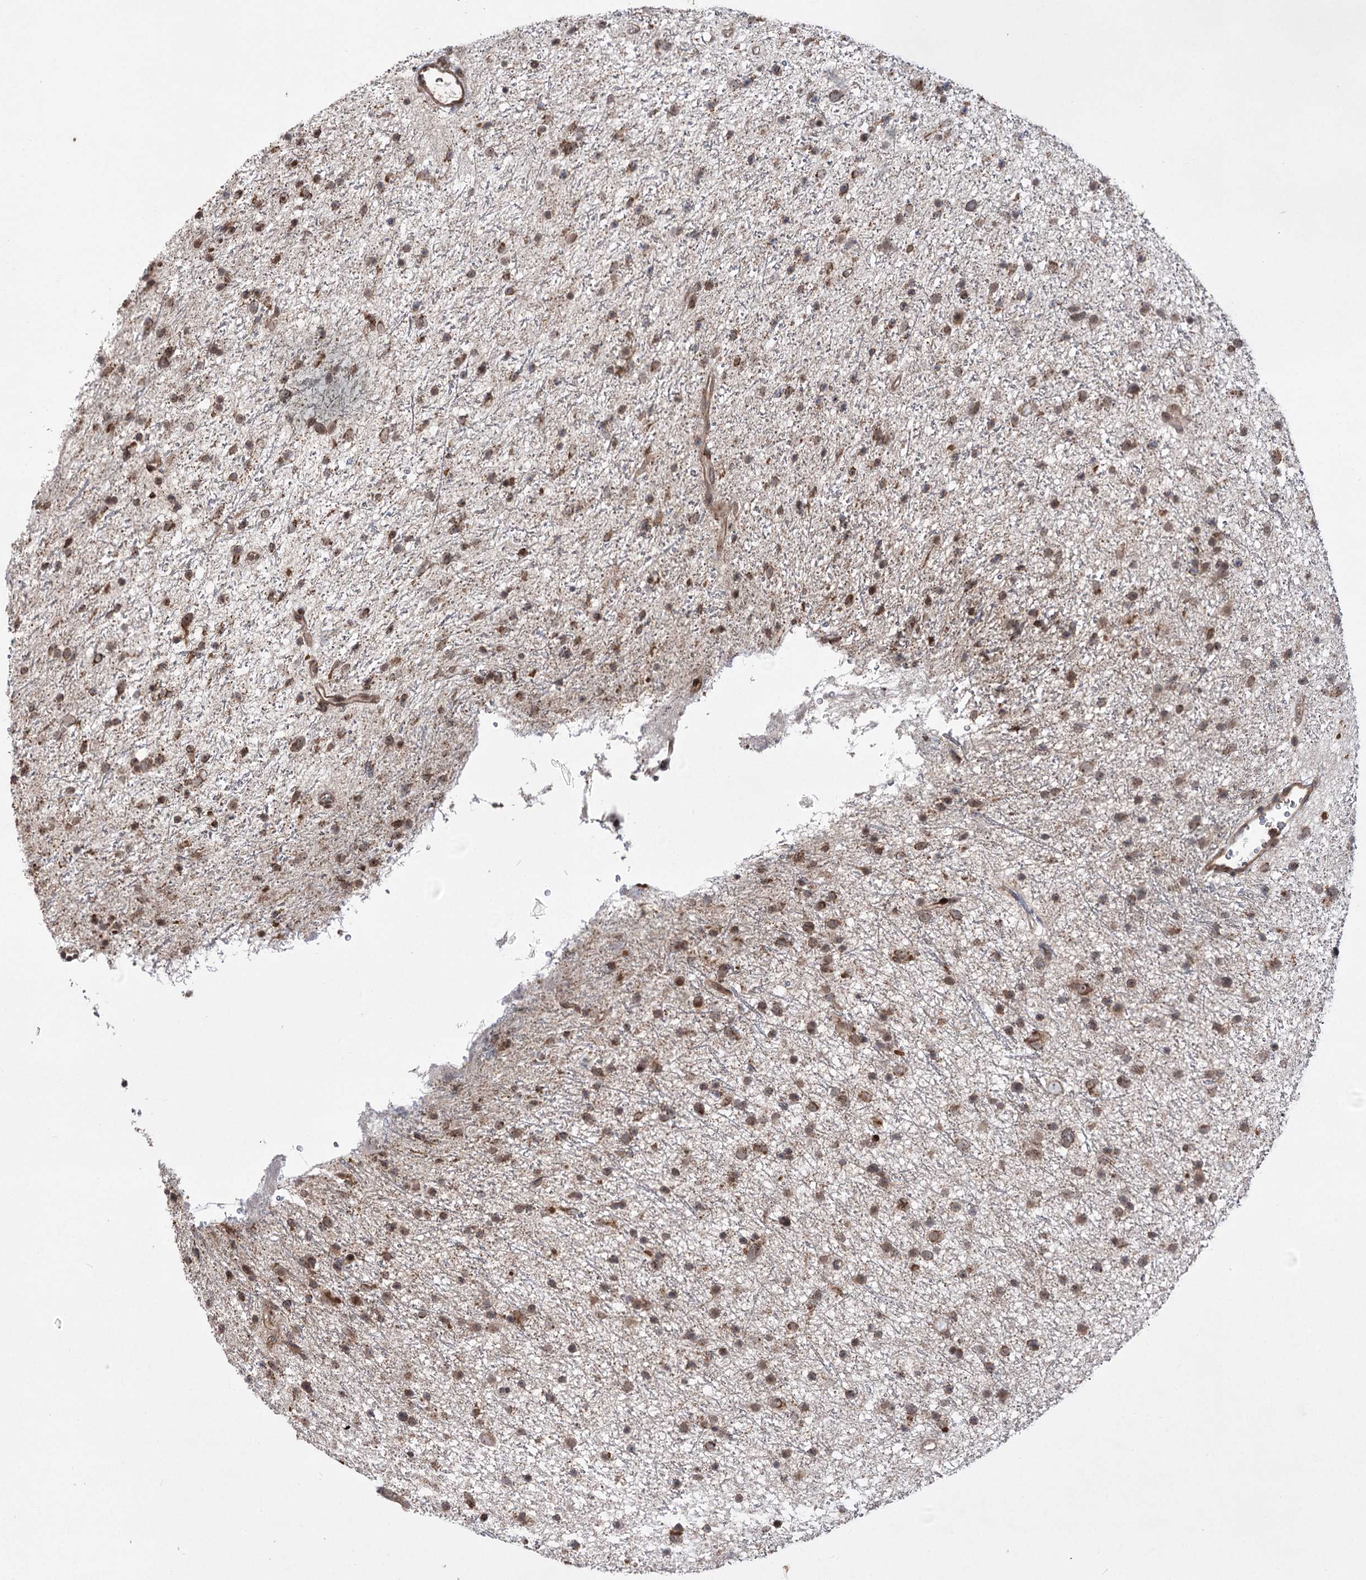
{"staining": {"intensity": "moderate", "quantity": "25%-75%", "location": "cytoplasmic/membranous,nuclear"}, "tissue": "glioma", "cell_type": "Tumor cells", "image_type": "cancer", "snomed": [{"axis": "morphology", "description": "Glioma, malignant, Low grade"}, {"axis": "topography", "description": "Cerebral cortex"}], "caption": "DAB immunohistochemical staining of malignant glioma (low-grade) exhibits moderate cytoplasmic/membranous and nuclear protein staining in about 25%-75% of tumor cells. The staining was performed using DAB (3,3'-diaminobenzidine) to visualize the protein expression in brown, while the nuclei were stained in blue with hematoxylin (Magnification: 20x).", "gene": "TENM2", "patient": {"sex": "female", "age": 39}}